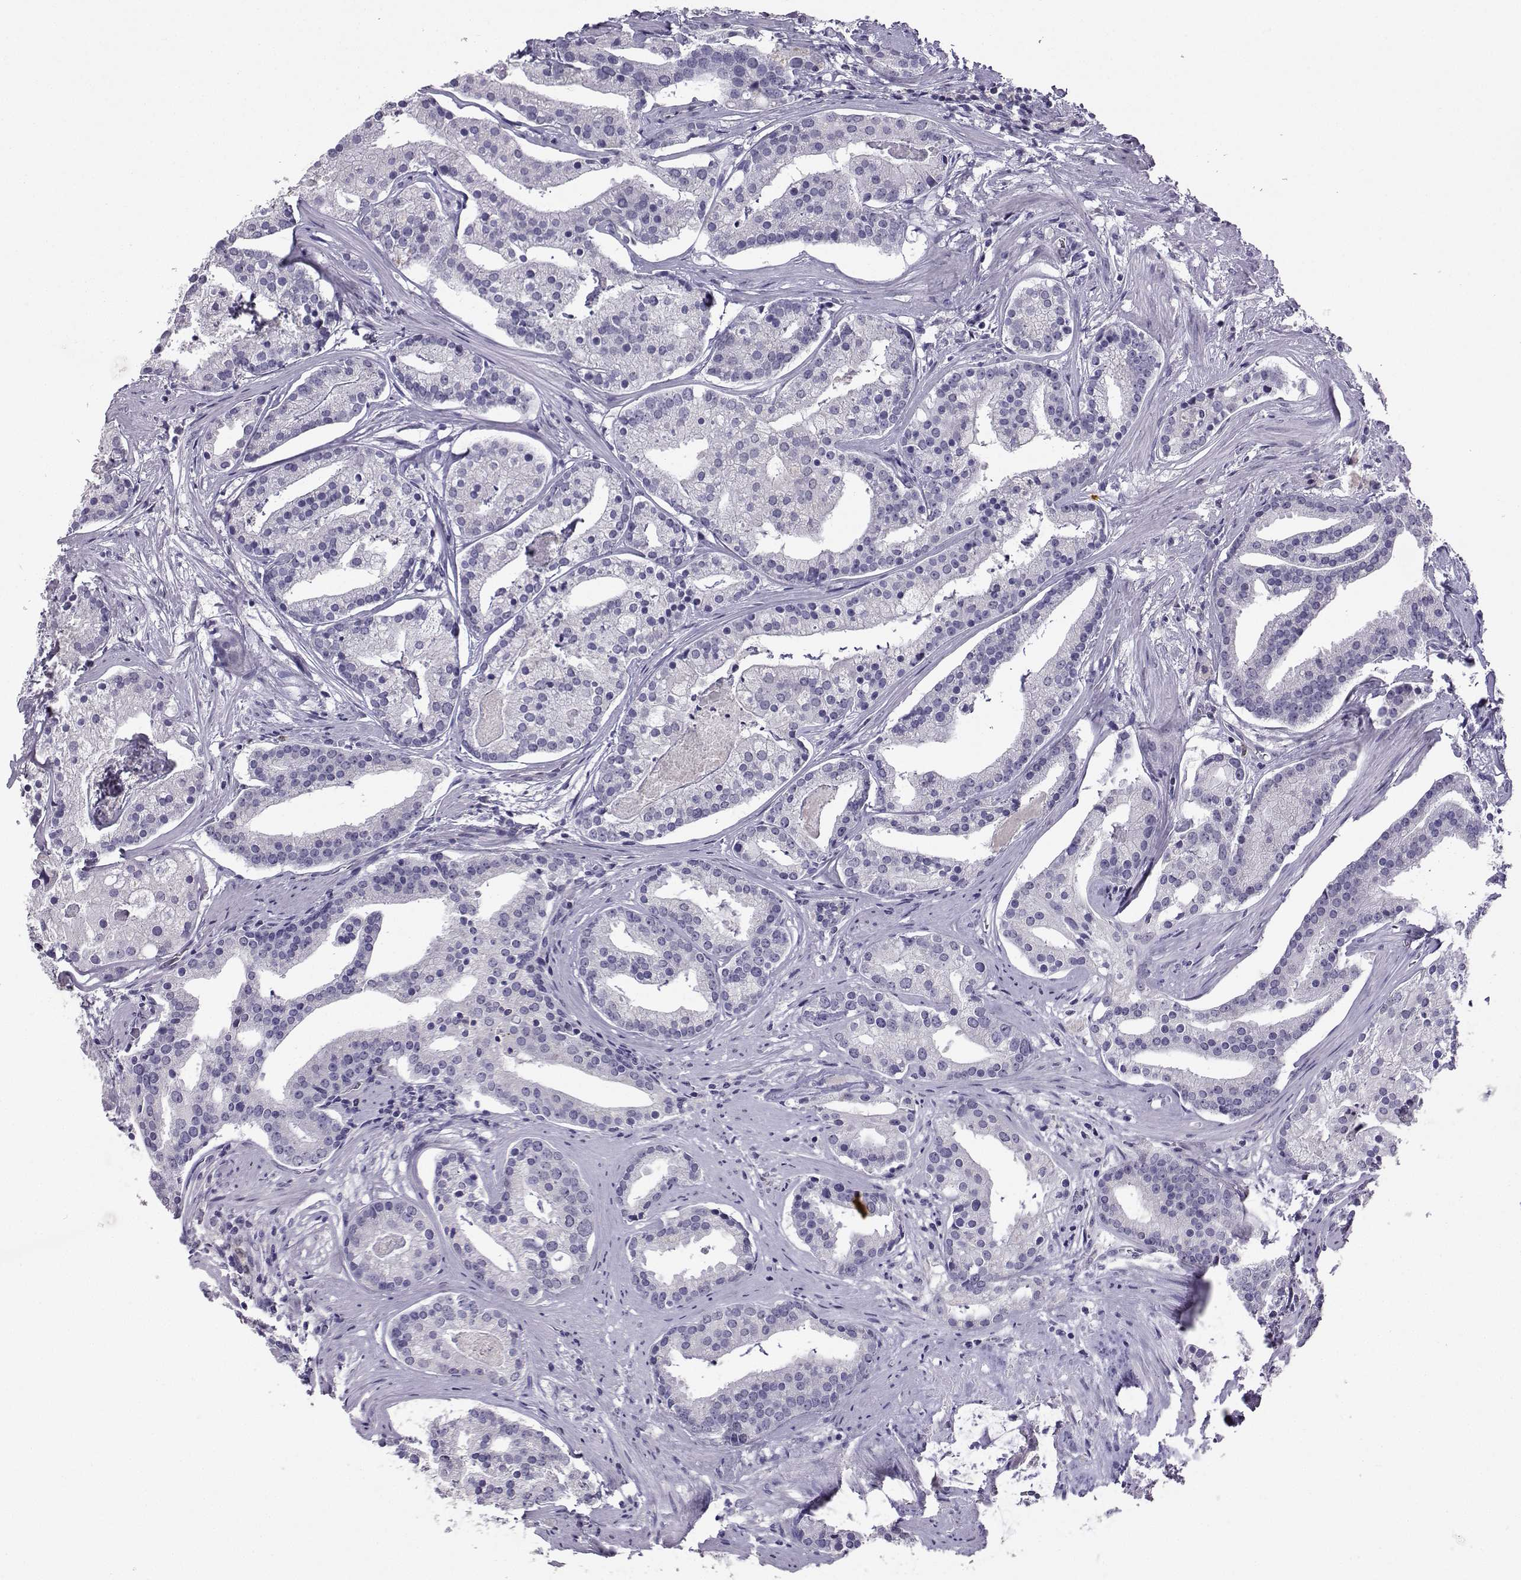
{"staining": {"intensity": "negative", "quantity": "none", "location": "none"}, "tissue": "prostate cancer", "cell_type": "Tumor cells", "image_type": "cancer", "snomed": [{"axis": "morphology", "description": "Adenocarcinoma, NOS"}, {"axis": "topography", "description": "Prostate and seminal vesicle, NOS"}, {"axis": "topography", "description": "Prostate"}], "caption": "This is an immunohistochemistry (IHC) micrograph of human prostate adenocarcinoma. There is no staining in tumor cells.", "gene": "TBR1", "patient": {"sex": "male", "age": 44}}